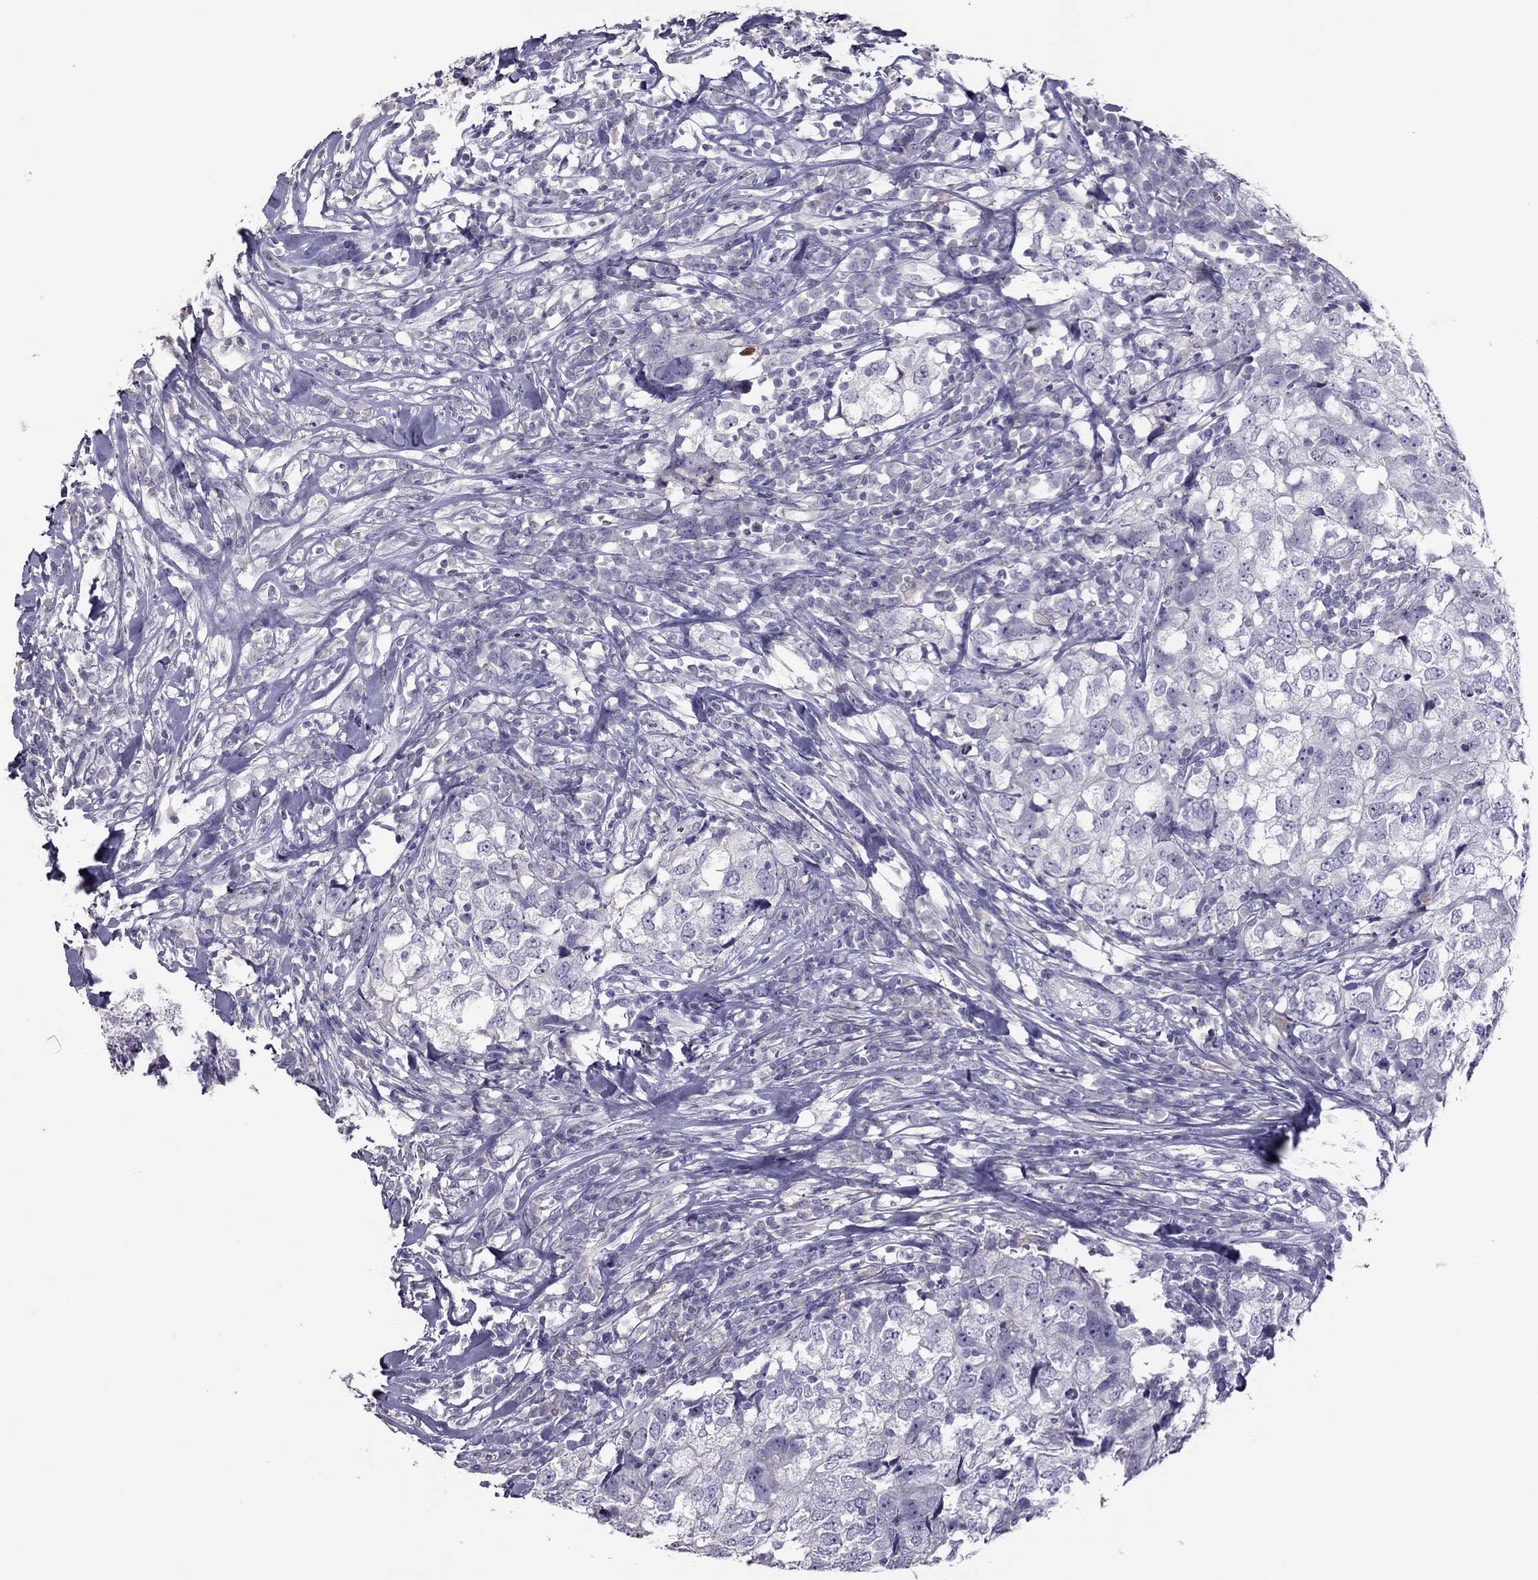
{"staining": {"intensity": "negative", "quantity": "none", "location": "none"}, "tissue": "breast cancer", "cell_type": "Tumor cells", "image_type": "cancer", "snomed": [{"axis": "morphology", "description": "Duct carcinoma"}, {"axis": "topography", "description": "Breast"}], "caption": "There is no significant positivity in tumor cells of invasive ductal carcinoma (breast).", "gene": "RGS8", "patient": {"sex": "female", "age": 30}}